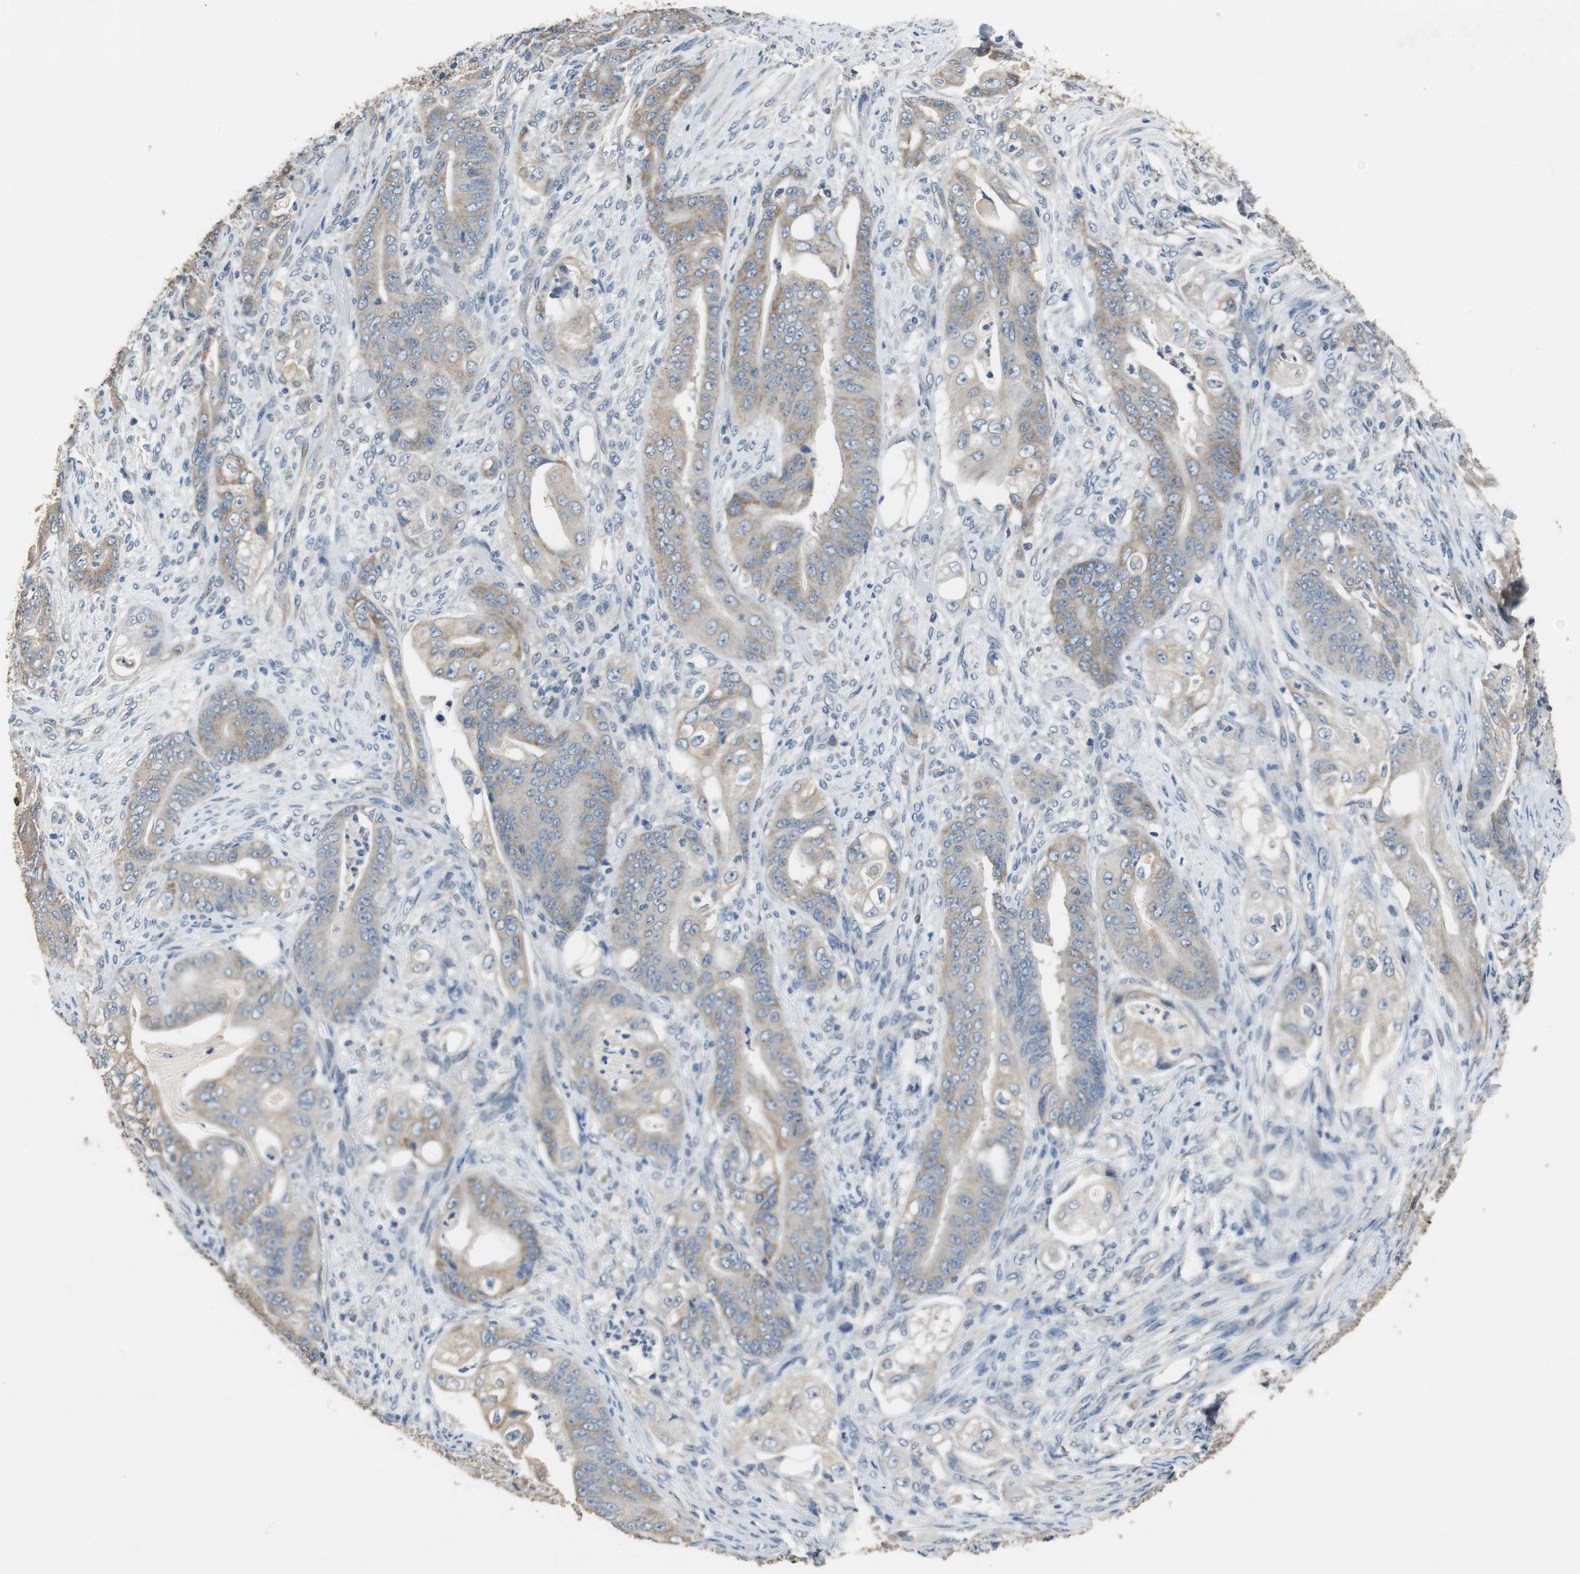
{"staining": {"intensity": "moderate", "quantity": "25%-75%", "location": "cytoplasmic/membranous"}, "tissue": "stomach cancer", "cell_type": "Tumor cells", "image_type": "cancer", "snomed": [{"axis": "morphology", "description": "Adenocarcinoma, NOS"}, {"axis": "topography", "description": "Stomach"}], "caption": "Tumor cells demonstrate medium levels of moderate cytoplasmic/membranous positivity in approximately 25%-75% of cells in stomach adenocarcinoma. (DAB (3,3'-diaminobenzidine) = brown stain, brightfield microscopy at high magnification).", "gene": "ALDH4A1", "patient": {"sex": "female", "age": 73}}